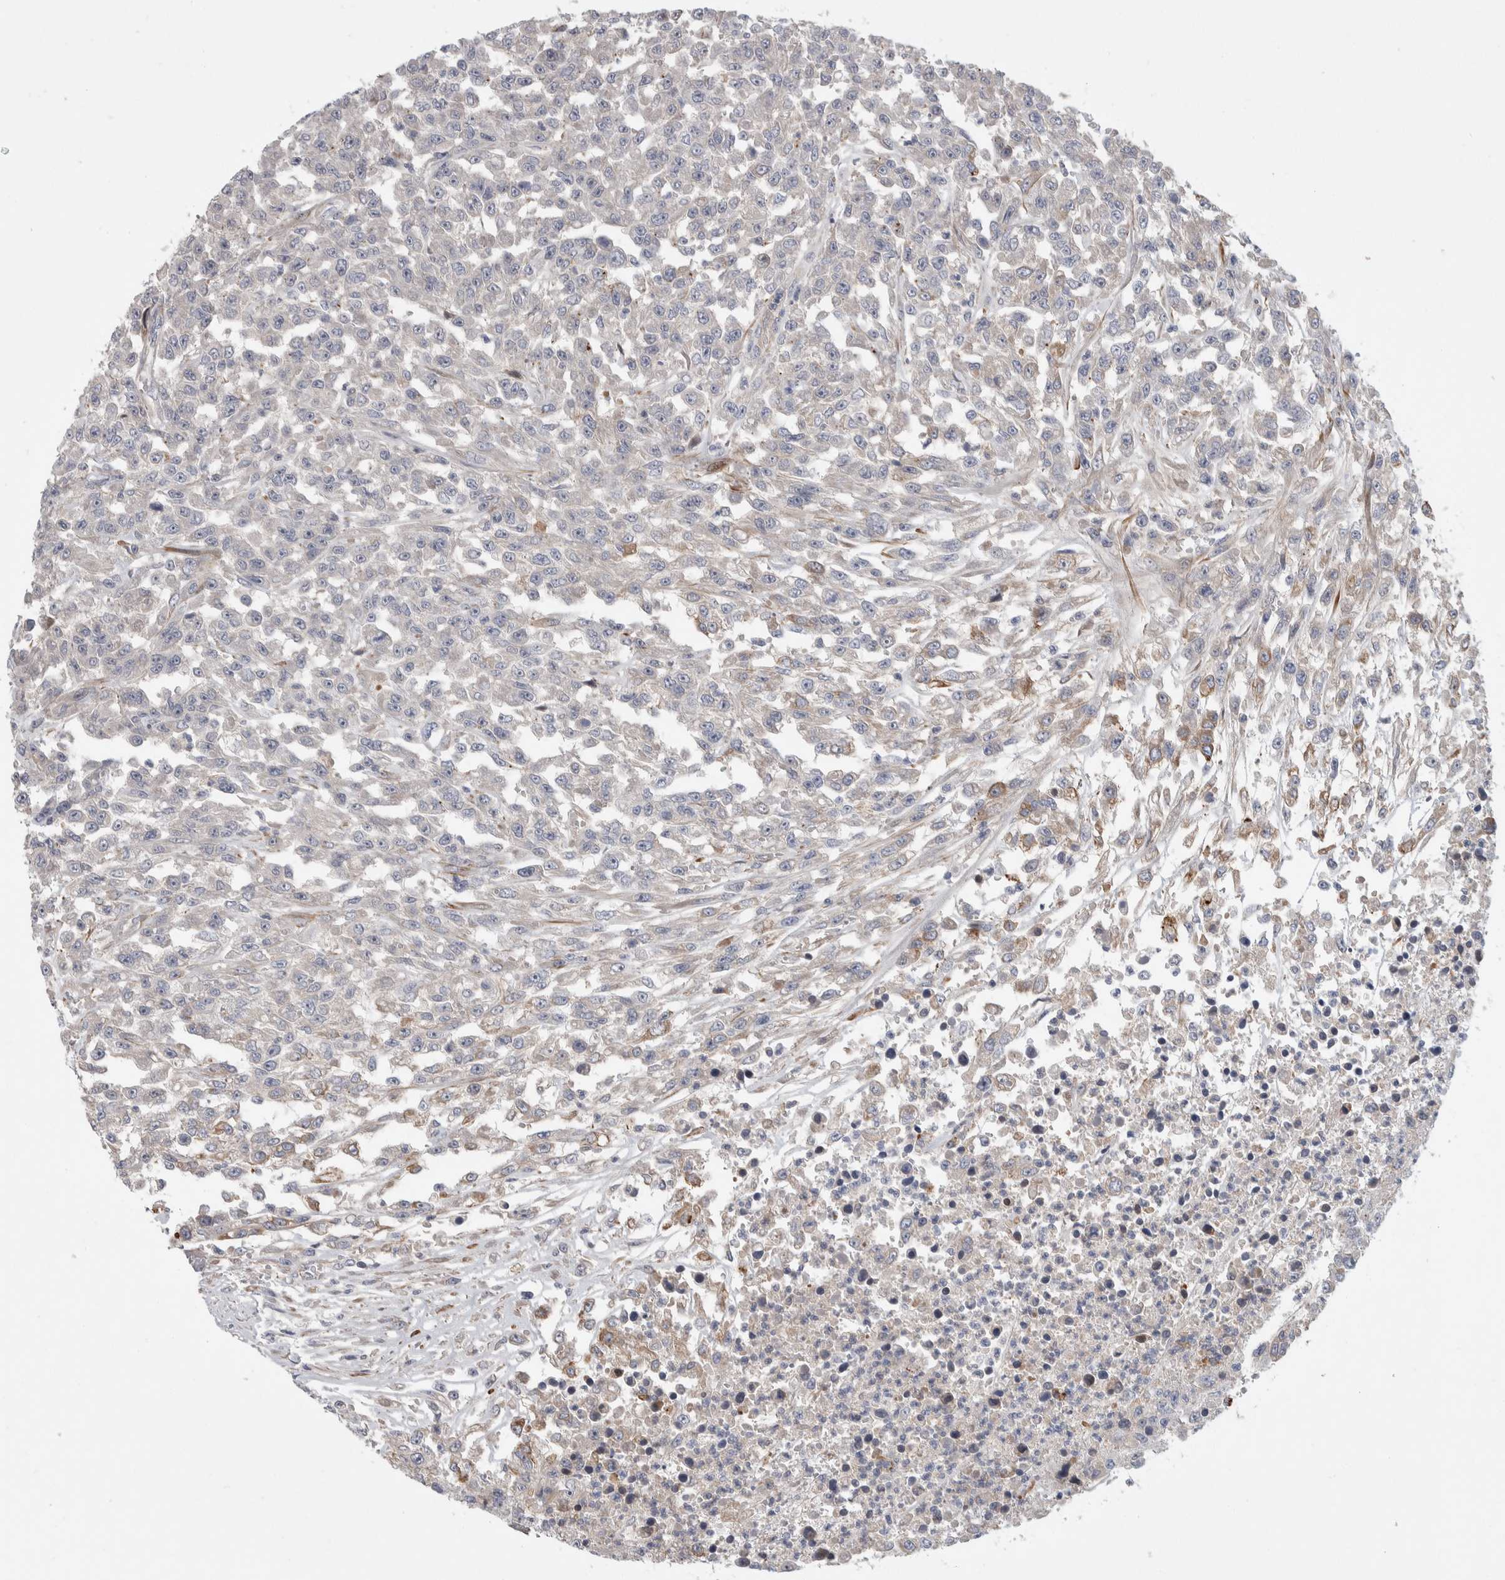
{"staining": {"intensity": "negative", "quantity": "none", "location": "none"}, "tissue": "urothelial cancer", "cell_type": "Tumor cells", "image_type": "cancer", "snomed": [{"axis": "morphology", "description": "Urothelial carcinoma, High grade"}, {"axis": "topography", "description": "Urinary bladder"}], "caption": "Immunohistochemistry photomicrograph of neoplastic tissue: high-grade urothelial carcinoma stained with DAB reveals no significant protein expression in tumor cells.", "gene": "PSMG3", "patient": {"sex": "male", "age": 46}}